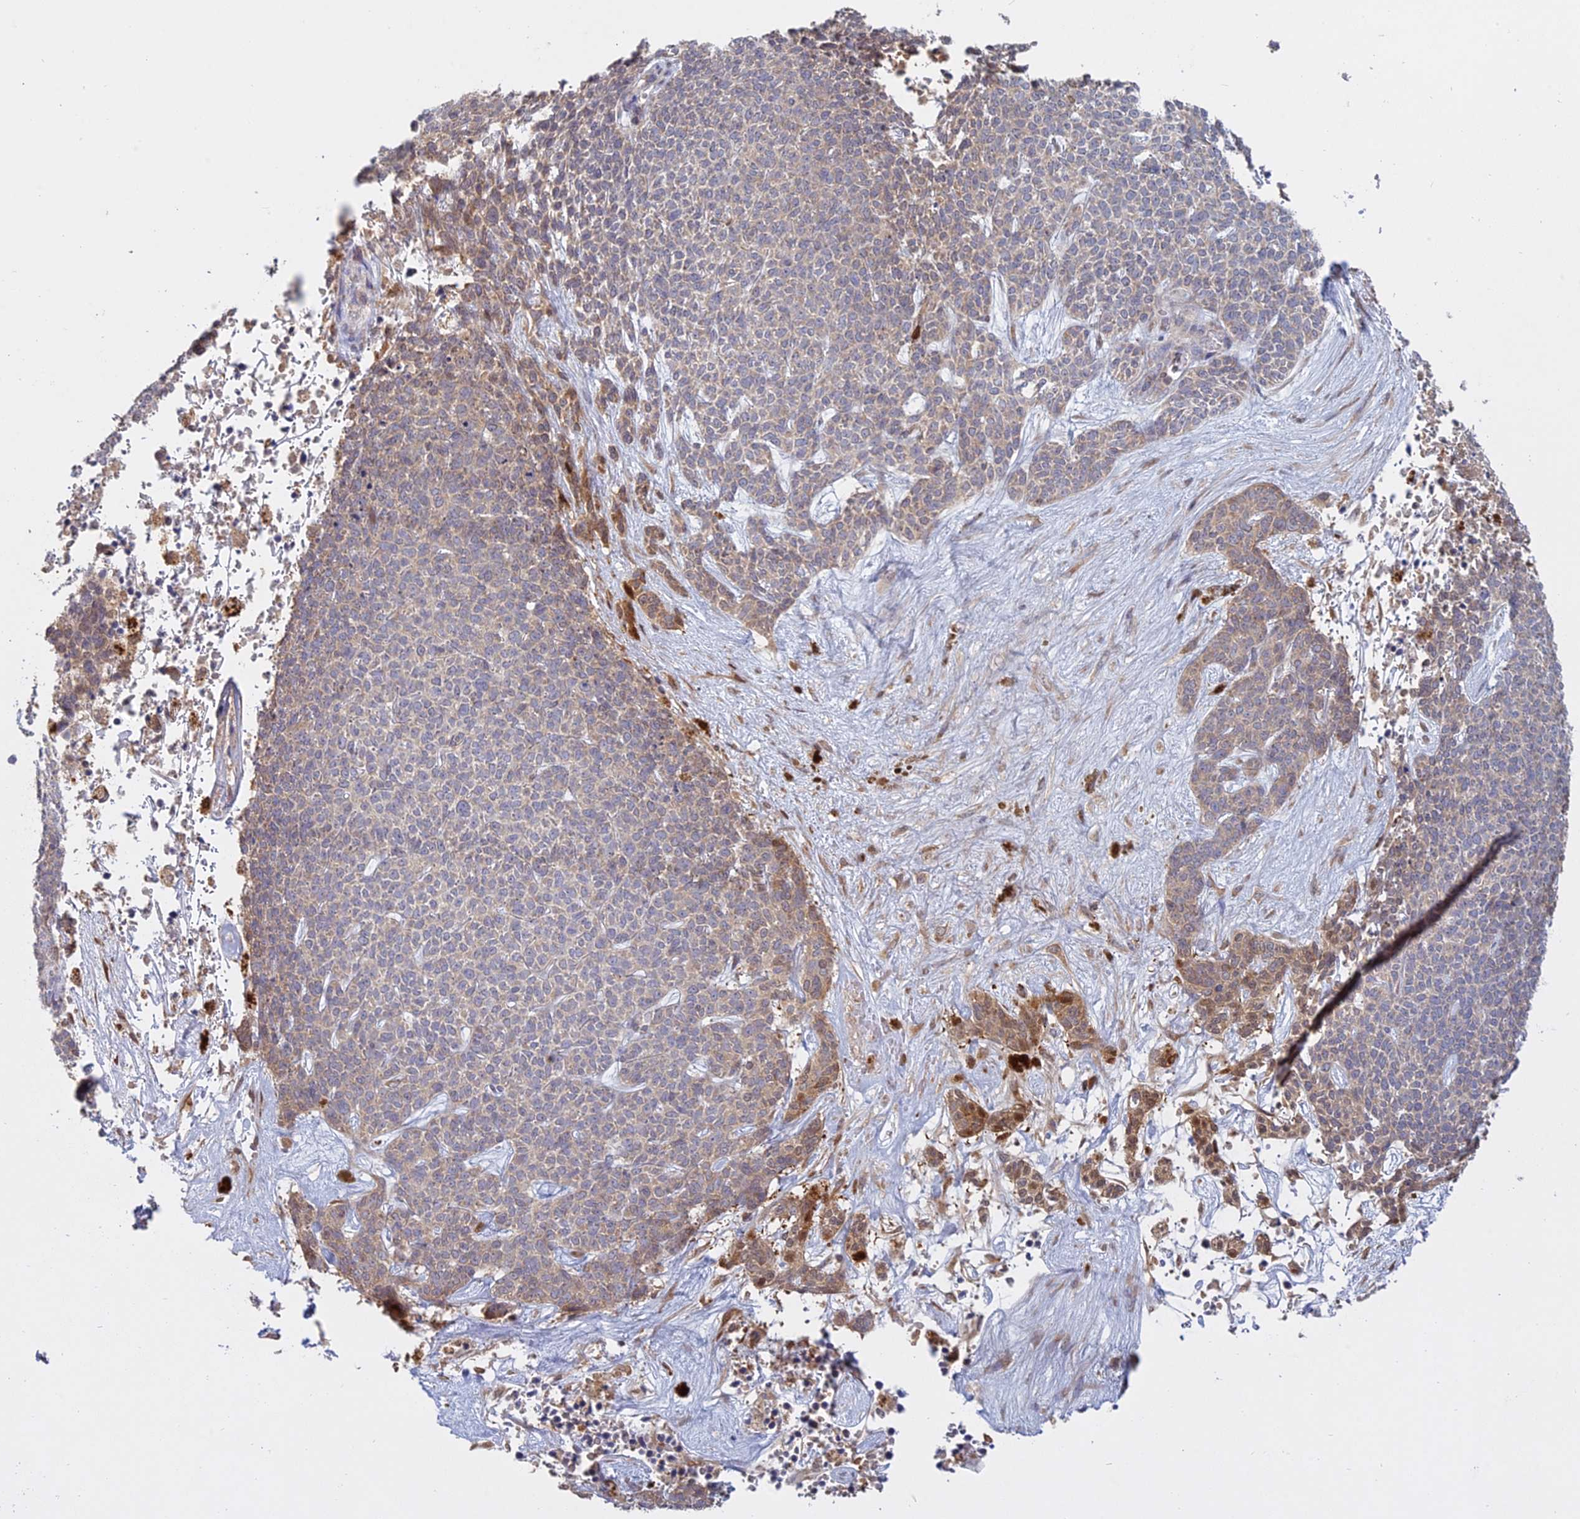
{"staining": {"intensity": "weak", "quantity": "<25%", "location": "cytoplasmic/membranous"}, "tissue": "skin cancer", "cell_type": "Tumor cells", "image_type": "cancer", "snomed": [{"axis": "morphology", "description": "Basal cell carcinoma"}, {"axis": "topography", "description": "Skin"}], "caption": "This is an immunohistochemistry photomicrograph of skin cancer (basal cell carcinoma). There is no expression in tumor cells.", "gene": "TMEM208", "patient": {"sex": "female", "age": 84}}